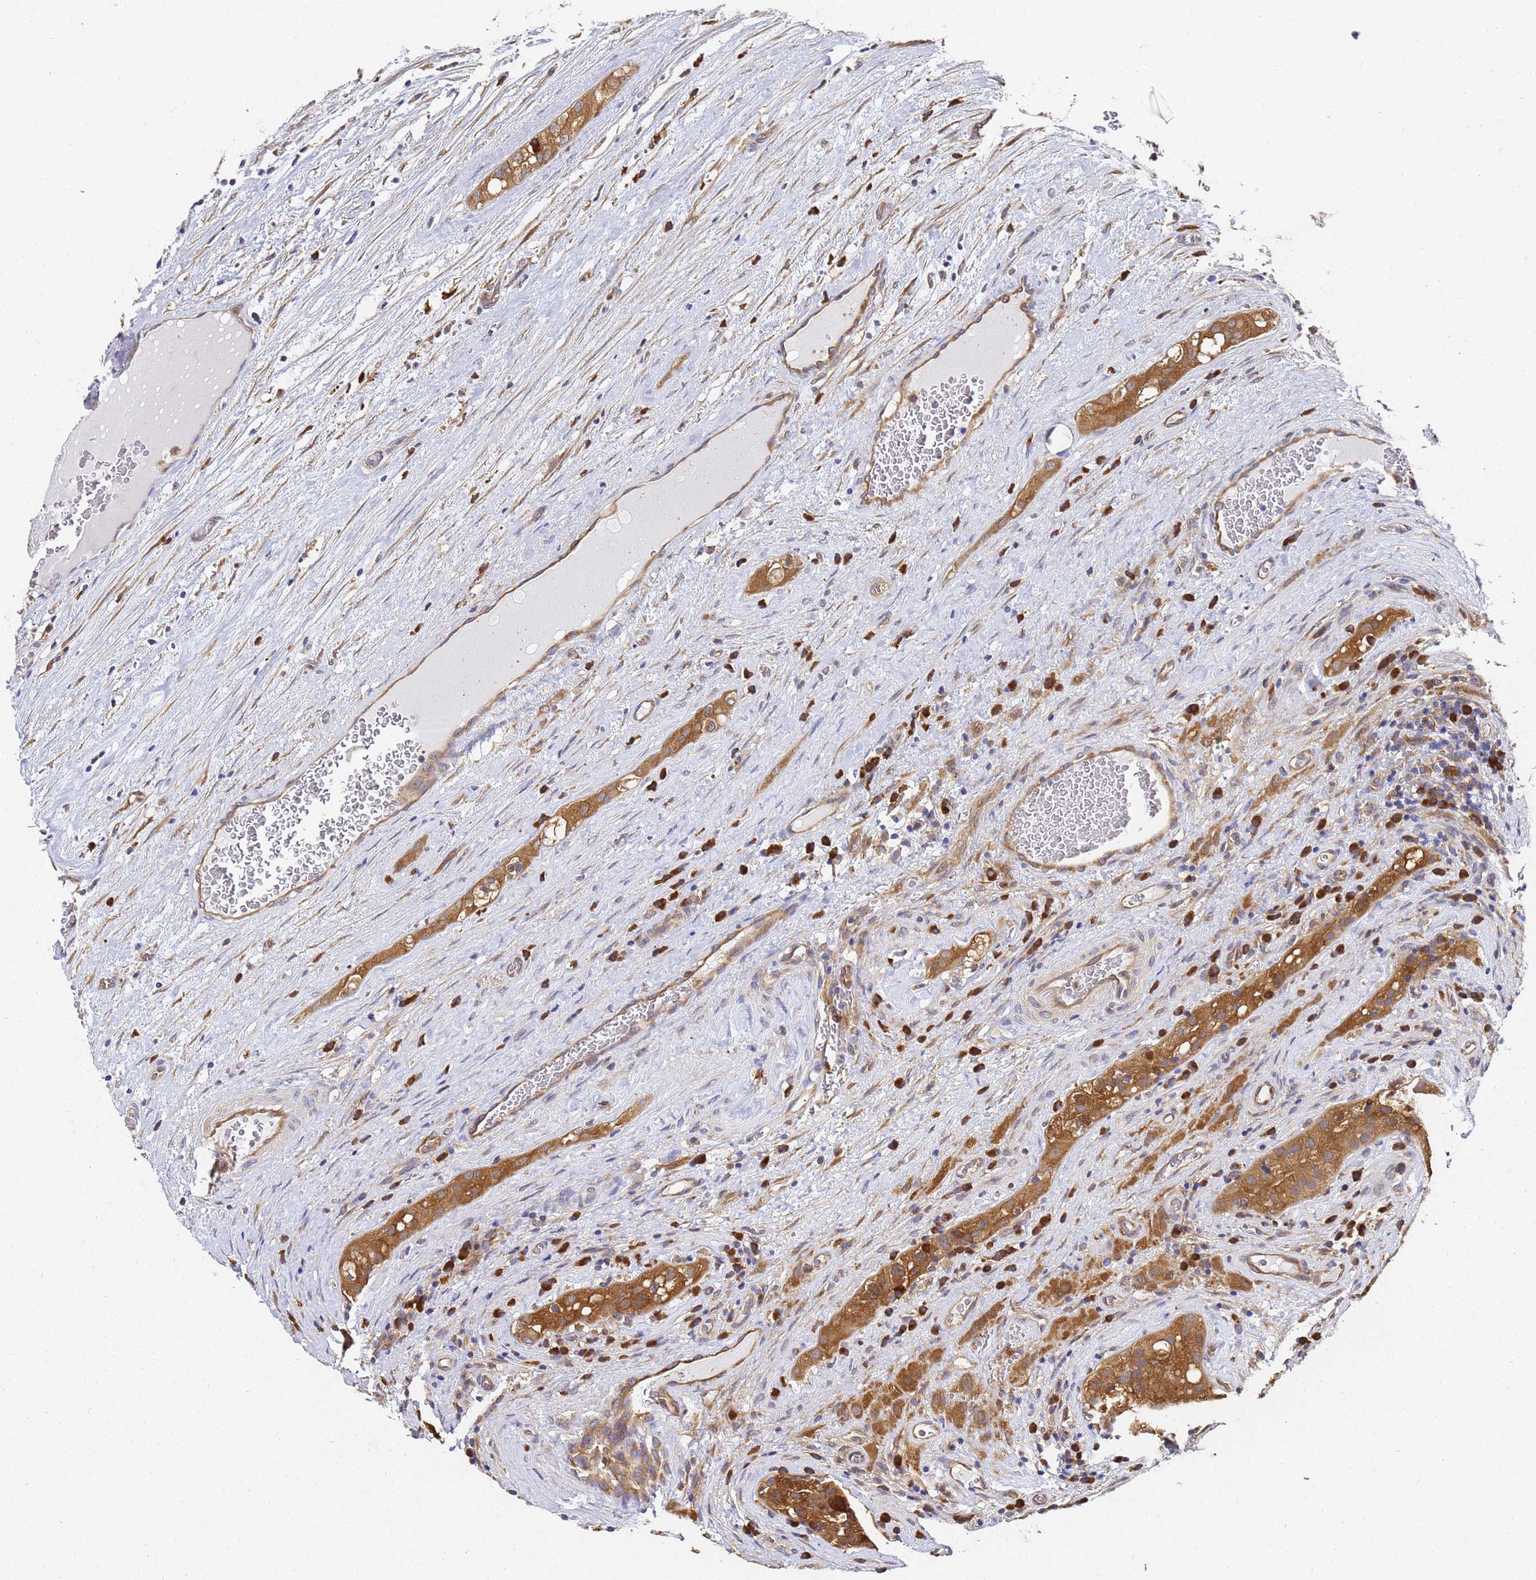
{"staining": {"intensity": "moderate", "quantity": ">75%", "location": "cytoplasmic/membranous"}, "tissue": "testis cancer", "cell_type": "Tumor cells", "image_type": "cancer", "snomed": [{"axis": "morphology", "description": "Carcinoma, Embryonal, NOS"}, {"axis": "topography", "description": "Testis"}], "caption": "Moderate cytoplasmic/membranous positivity for a protein is appreciated in about >75% of tumor cells of testis cancer using immunohistochemistry.", "gene": "NME1-NME2", "patient": {"sex": "male", "age": 26}}